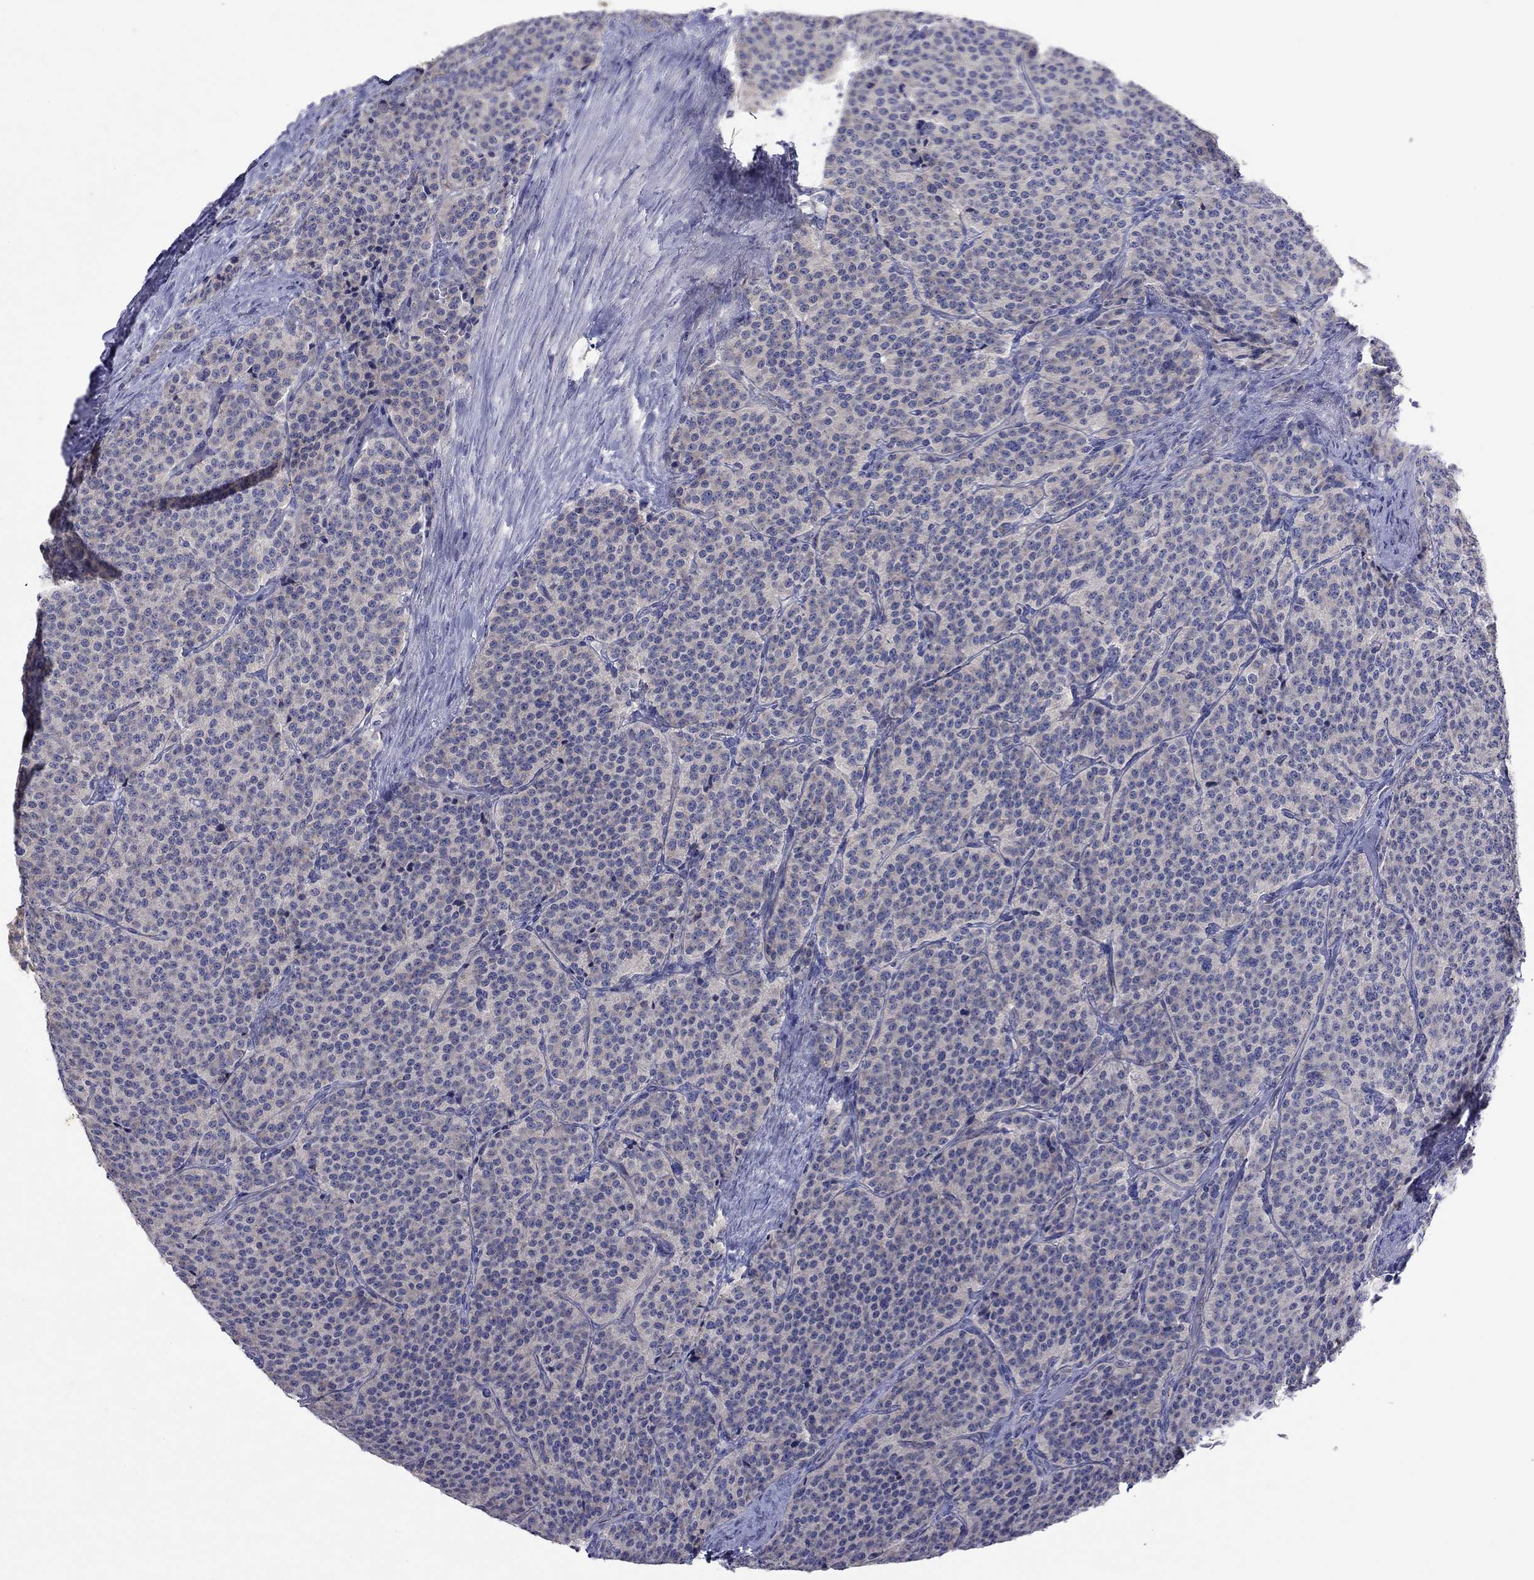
{"staining": {"intensity": "negative", "quantity": "none", "location": "none"}, "tissue": "carcinoid", "cell_type": "Tumor cells", "image_type": "cancer", "snomed": [{"axis": "morphology", "description": "Carcinoid, malignant, NOS"}, {"axis": "topography", "description": "Small intestine"}], "caption": "A high-resolution histopathology image shows immunohistochemistry staining of carcinoid, which displays no significant staining in tumor cells.", "gene": "PLCL2", "patient": {"sex": "female", "age": 58}}